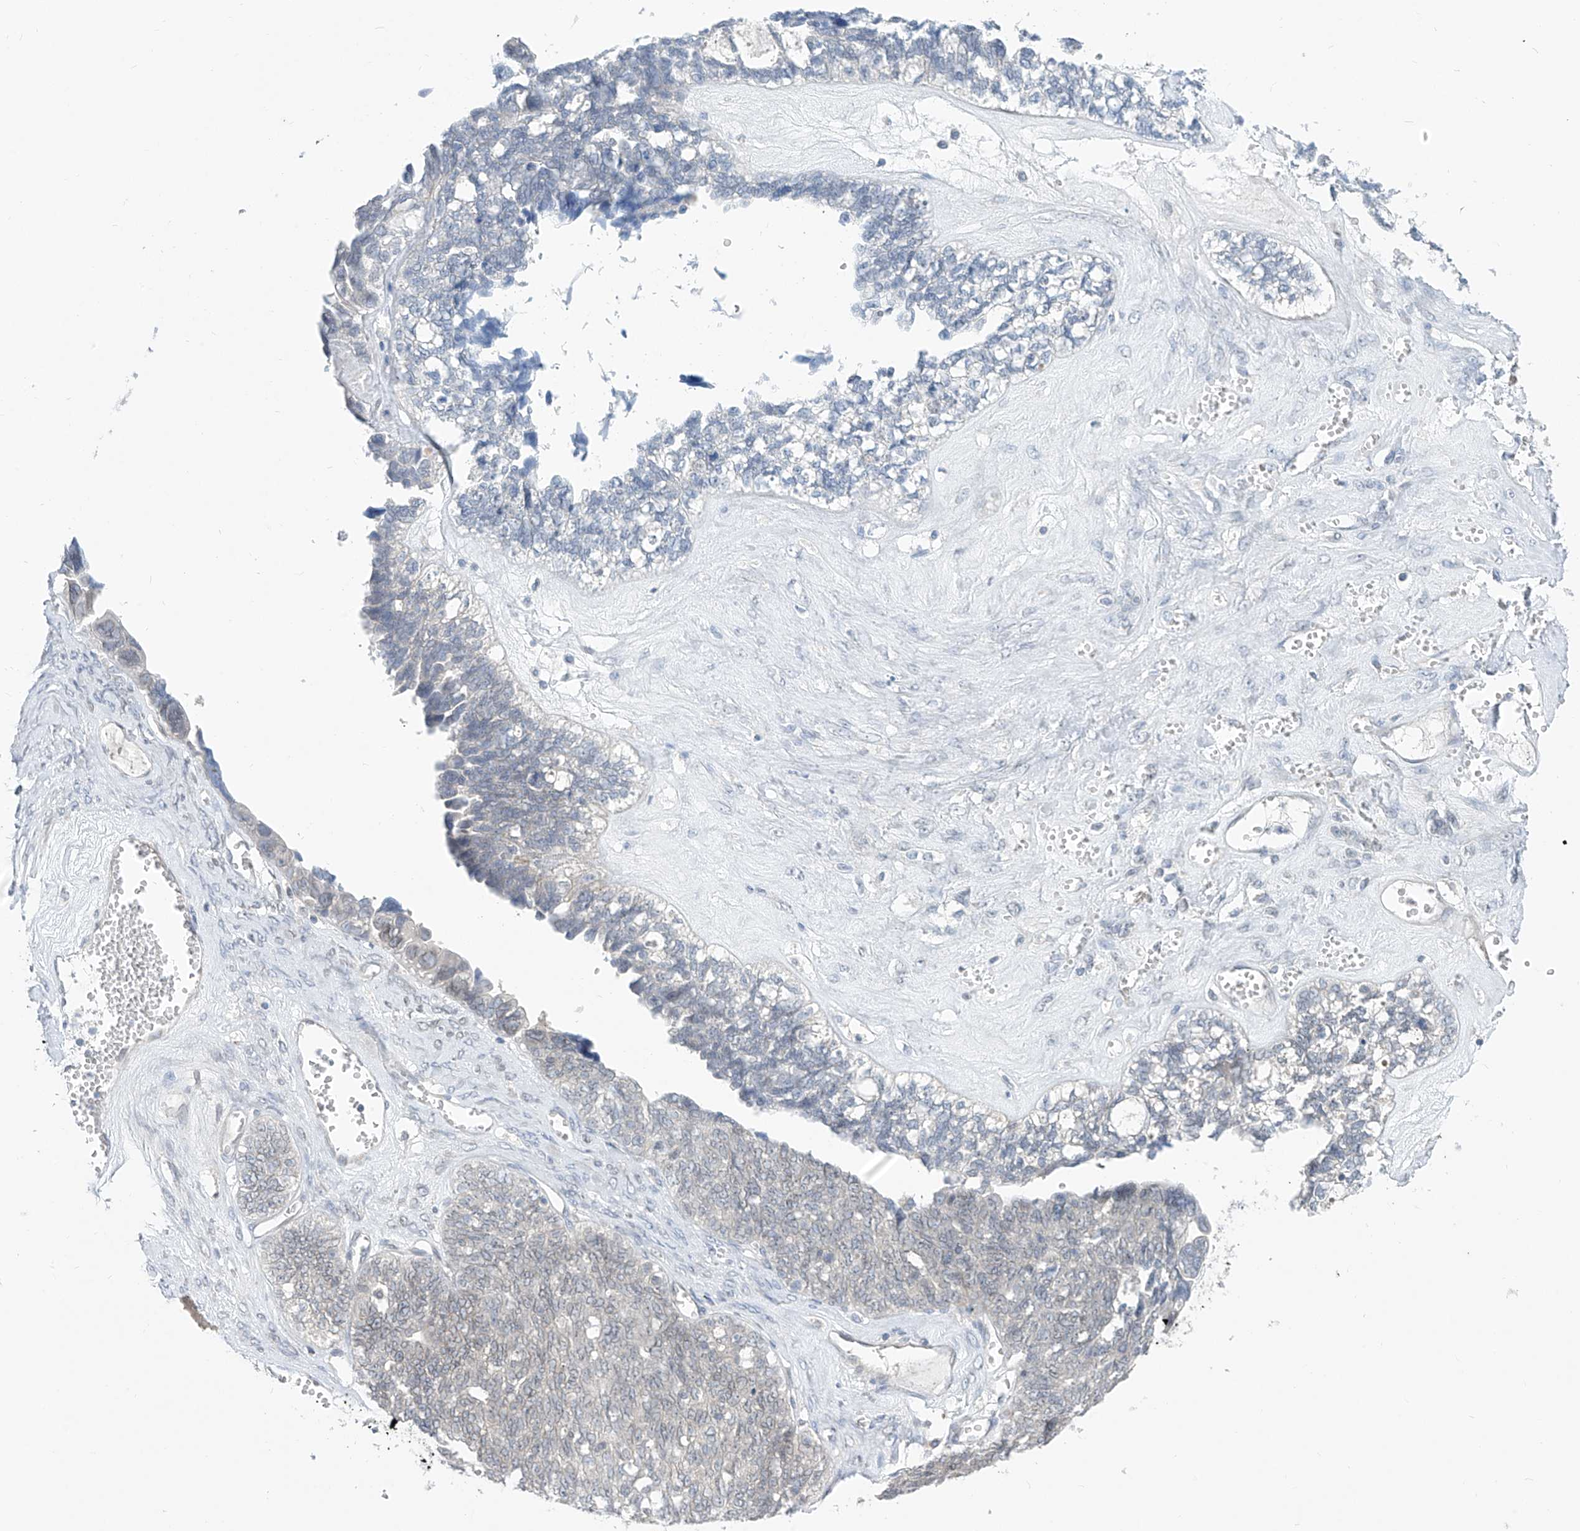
{"staining": {"intensity": "negative", "quantity": "none", "location": "none"}, "tissue": "ovarian cancer", "cell_type": "Tumor cells", "image_type": "cancer", "snomed": [{"axis": "morphology", "description": "Cystadenocarcinoma, serous, NOS"}, {"axis": "topography", "description": "Ovary"}], "caption": "A micrograph of human ovarian cancer is negative for staining in tumor cells.", "gene": "KRTAP25-1", "patient": {"sex": "female", "age": 79}}